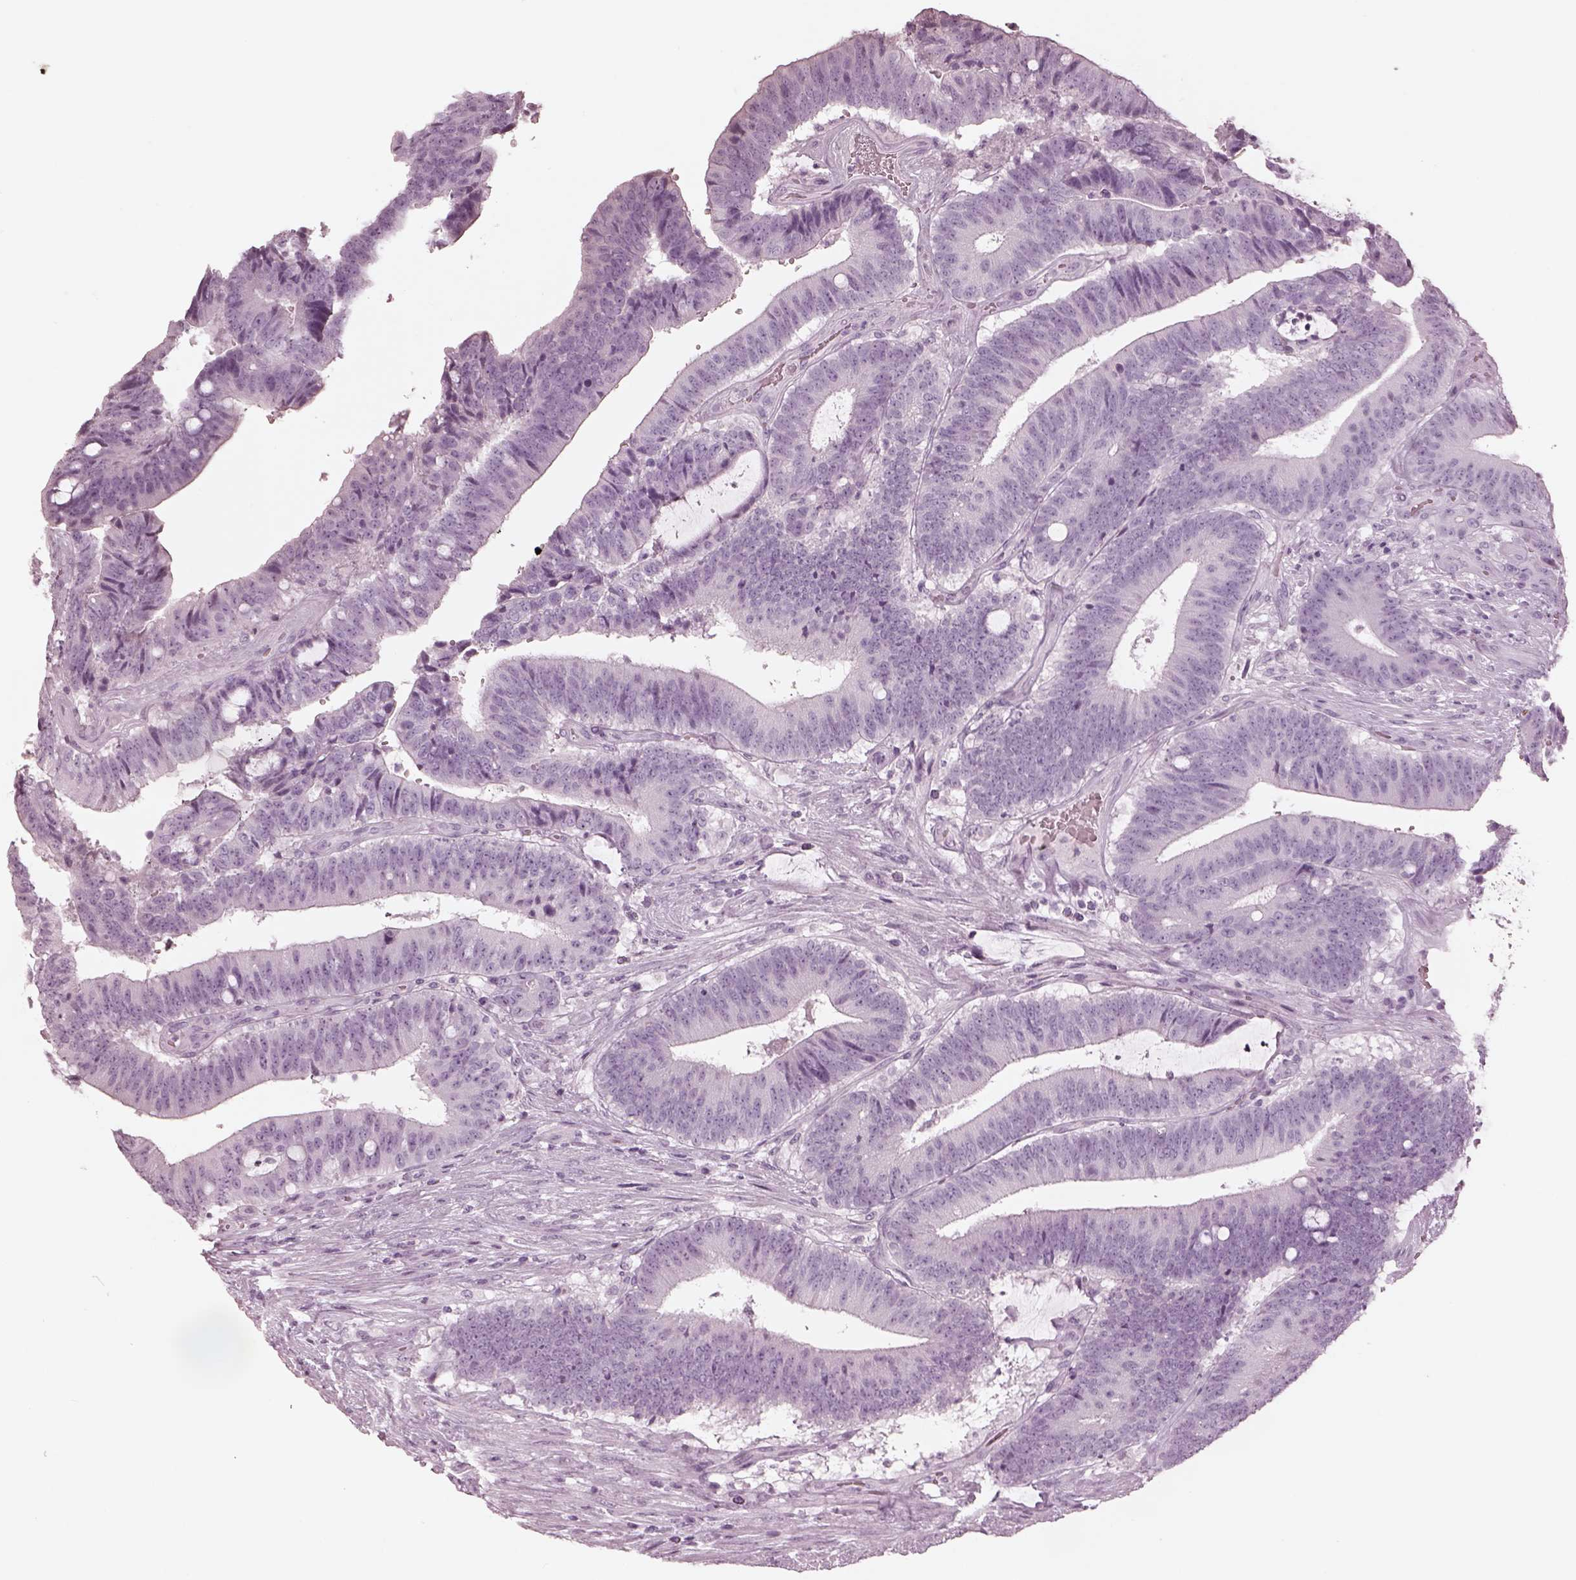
{"staining": {"intensity": "negative", "quantity": "none", "location": "none"}, "tissue": "colorectal cancer", "cell_type": "Tumor cells", "image_type": "cancer", "snomed": [{"axis": "morphology", "description": "Adenocarcinoma, NOS"}, {"axis": "topography", "description": "Colon"}], "caption": "Tumor cells show no significant positivity in colorectal cancer.", "gene": "OPN4", "patient": {"sex": "female", "age": 43}}